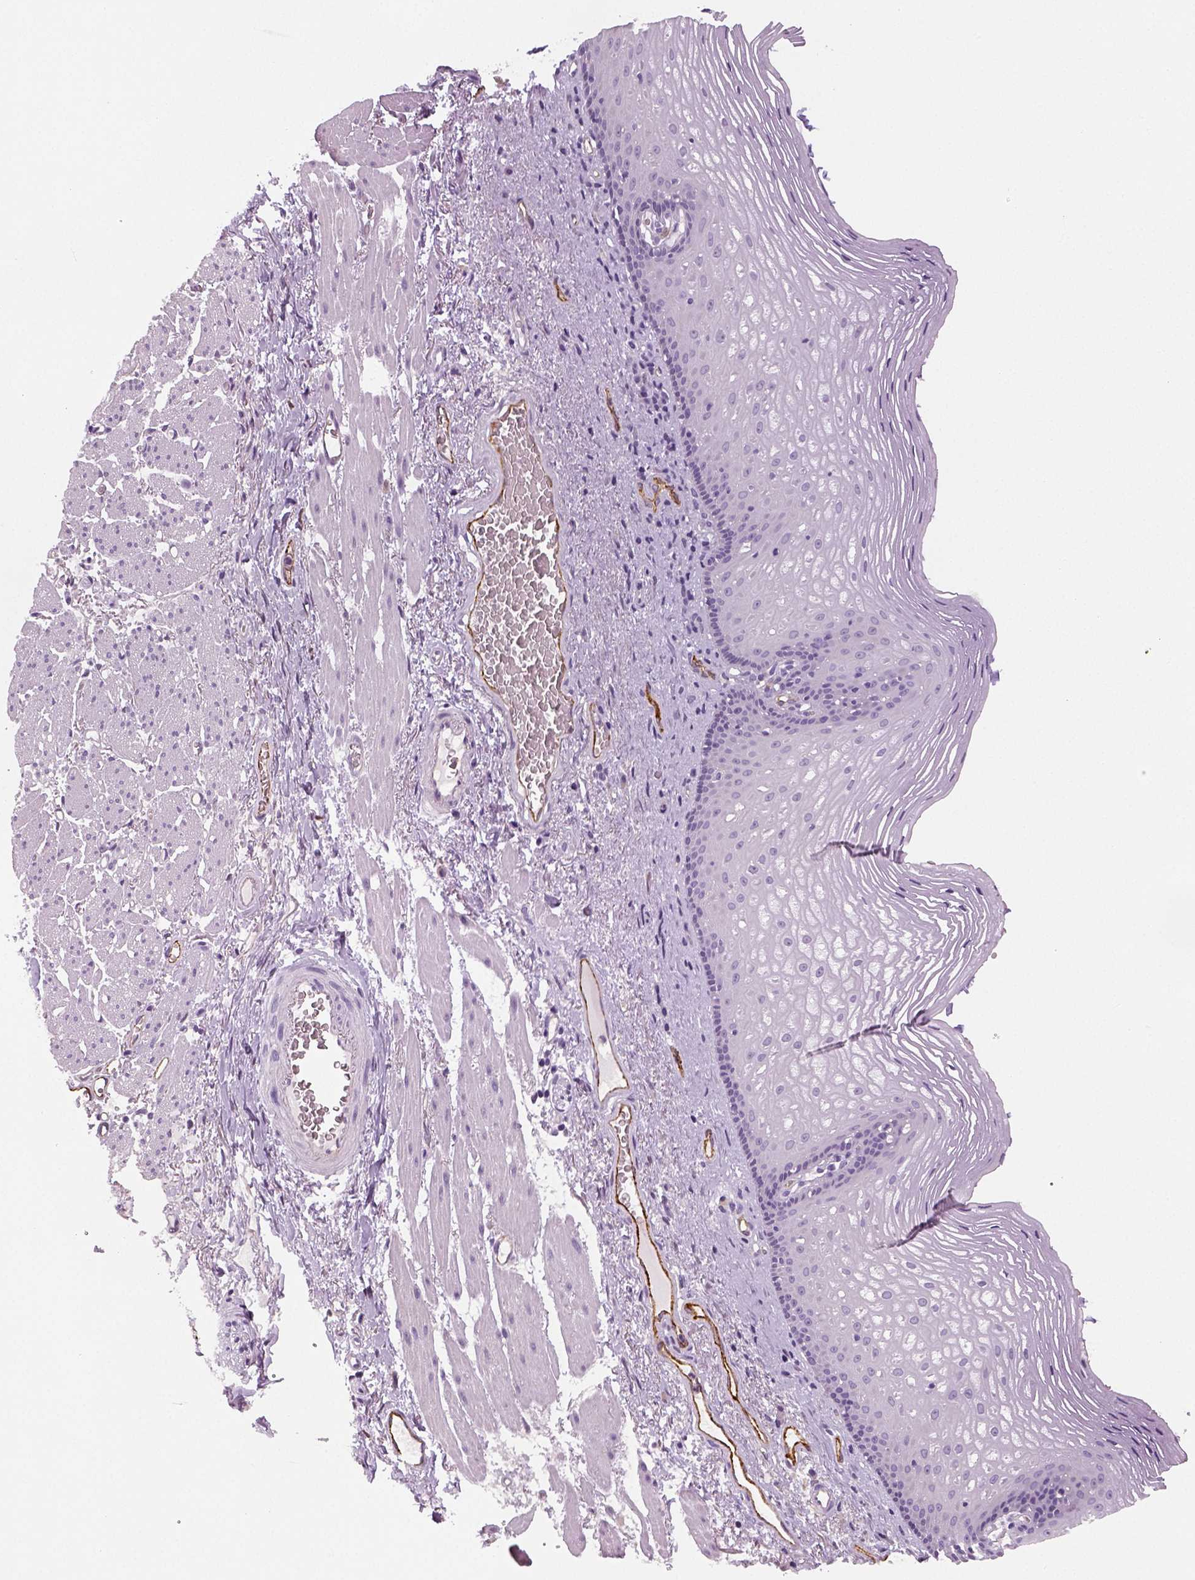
{"staining": {"intensity": "negative", "quantity": "none", "location": "none"}, "tissue": "esophagus", "cell_type": "Squamous epithelial cells", "image_type": "normal", "snomed": [{"axis": "morphology", "description": "Normal tissue, NOS"}, {"axis": "topography", "description": "Esophagus"}], "caption": "This is a micrograph of immunohistochemistry staining of normal esophagus, which shows no positivity in squamous epithelial cells.", "gene": "ENSG00000250349", "patient": {"sex": "male", "age": 76}}